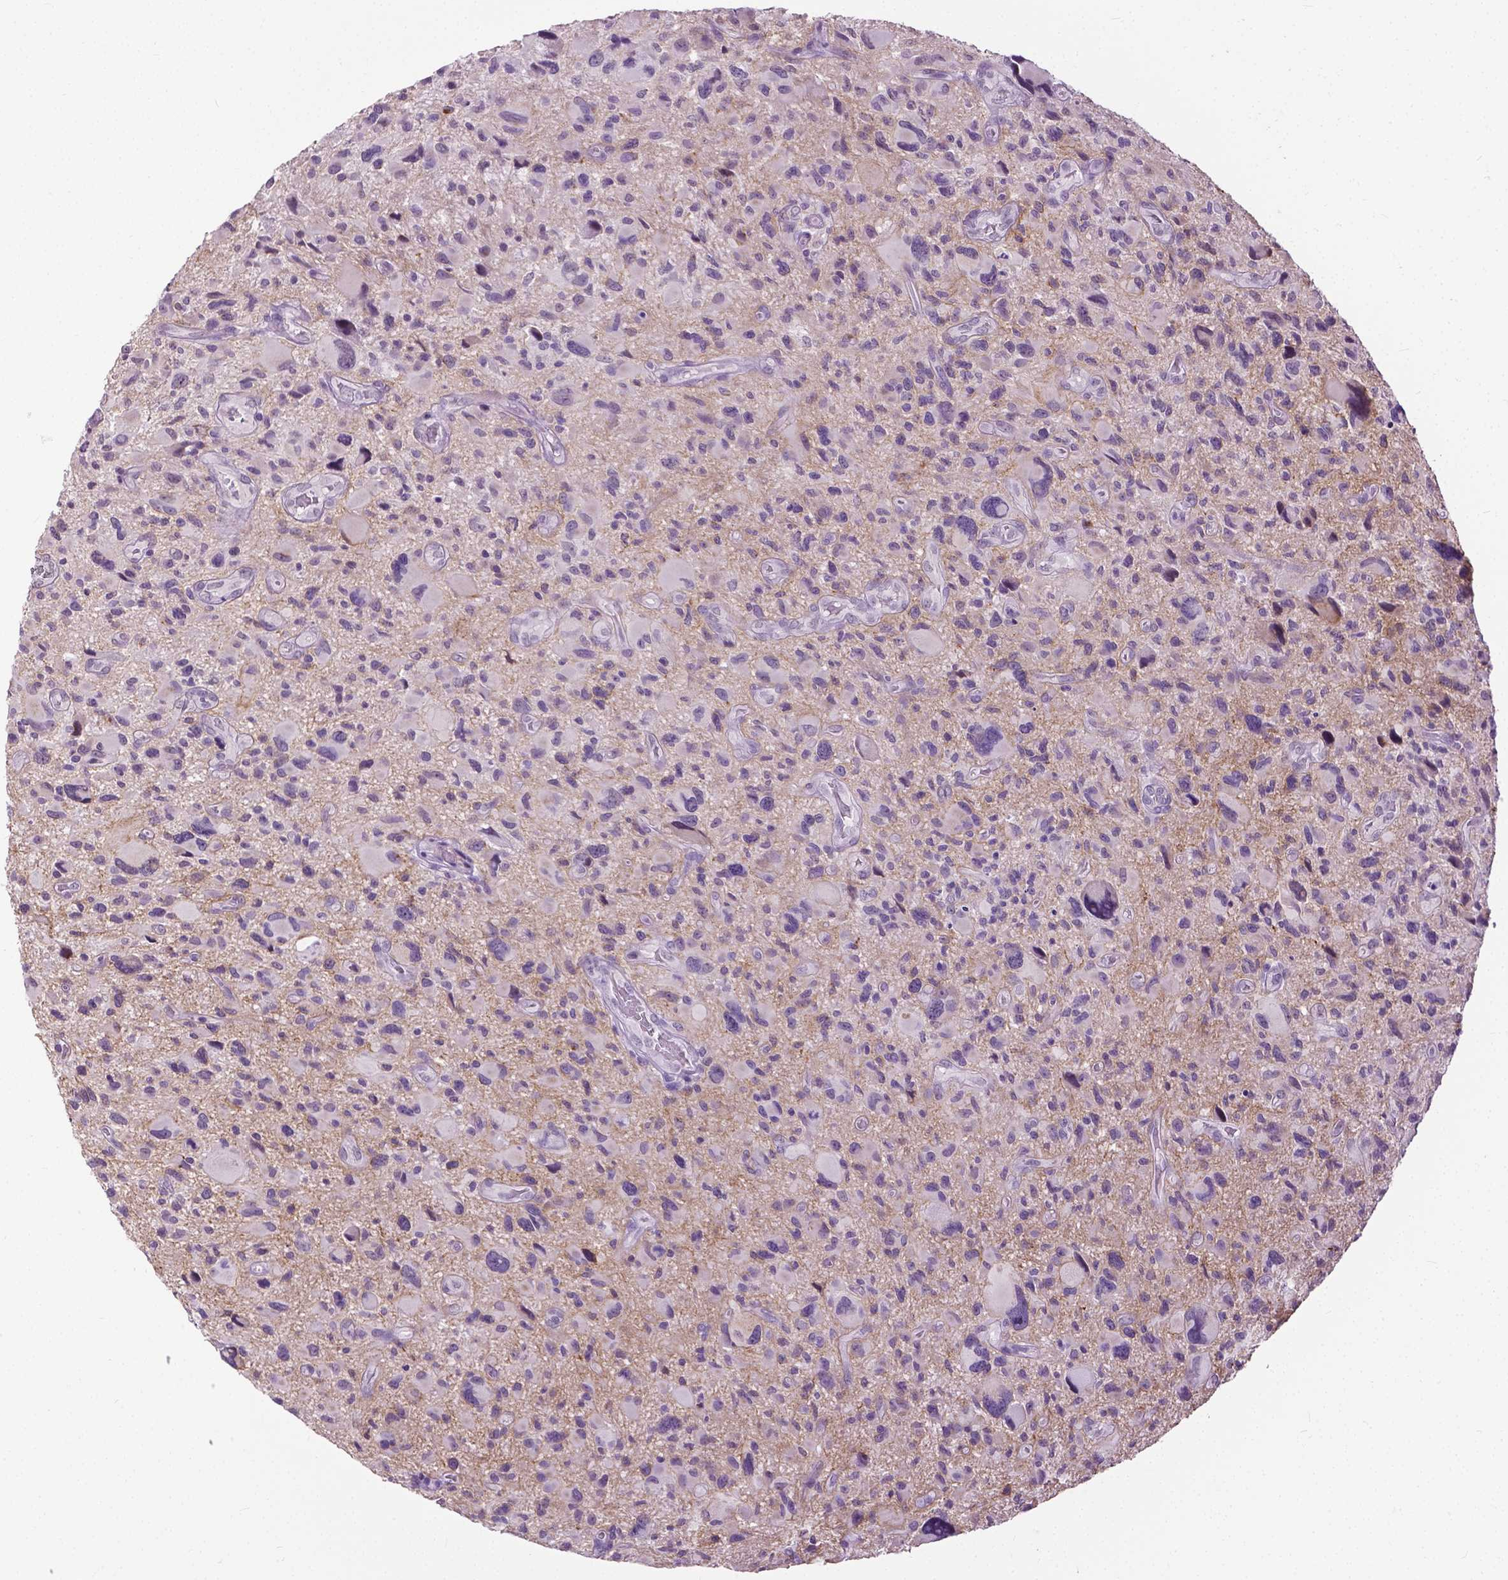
{"staining": {"intensity": "negative", "quantity": "none", "location": "none"}, "tissue": "glioma", "cell_type": "Tumor cells", "image_type": "cancer", "snomed": [{"axis": "morphology", "description": "Glioma, malignant, NOS"}, {"axis": "morphology", "description": "Glioma, malignant, High grade"}, {"axis": "topography", "description": "Brain"}], "caption": "Immunohistochemical staining of human glioma shows no significant expression in tumor cells. Nuclei are stained in blue.", "gene": "GPR37L1", "patient": {"sex": "female", "age": 71}}